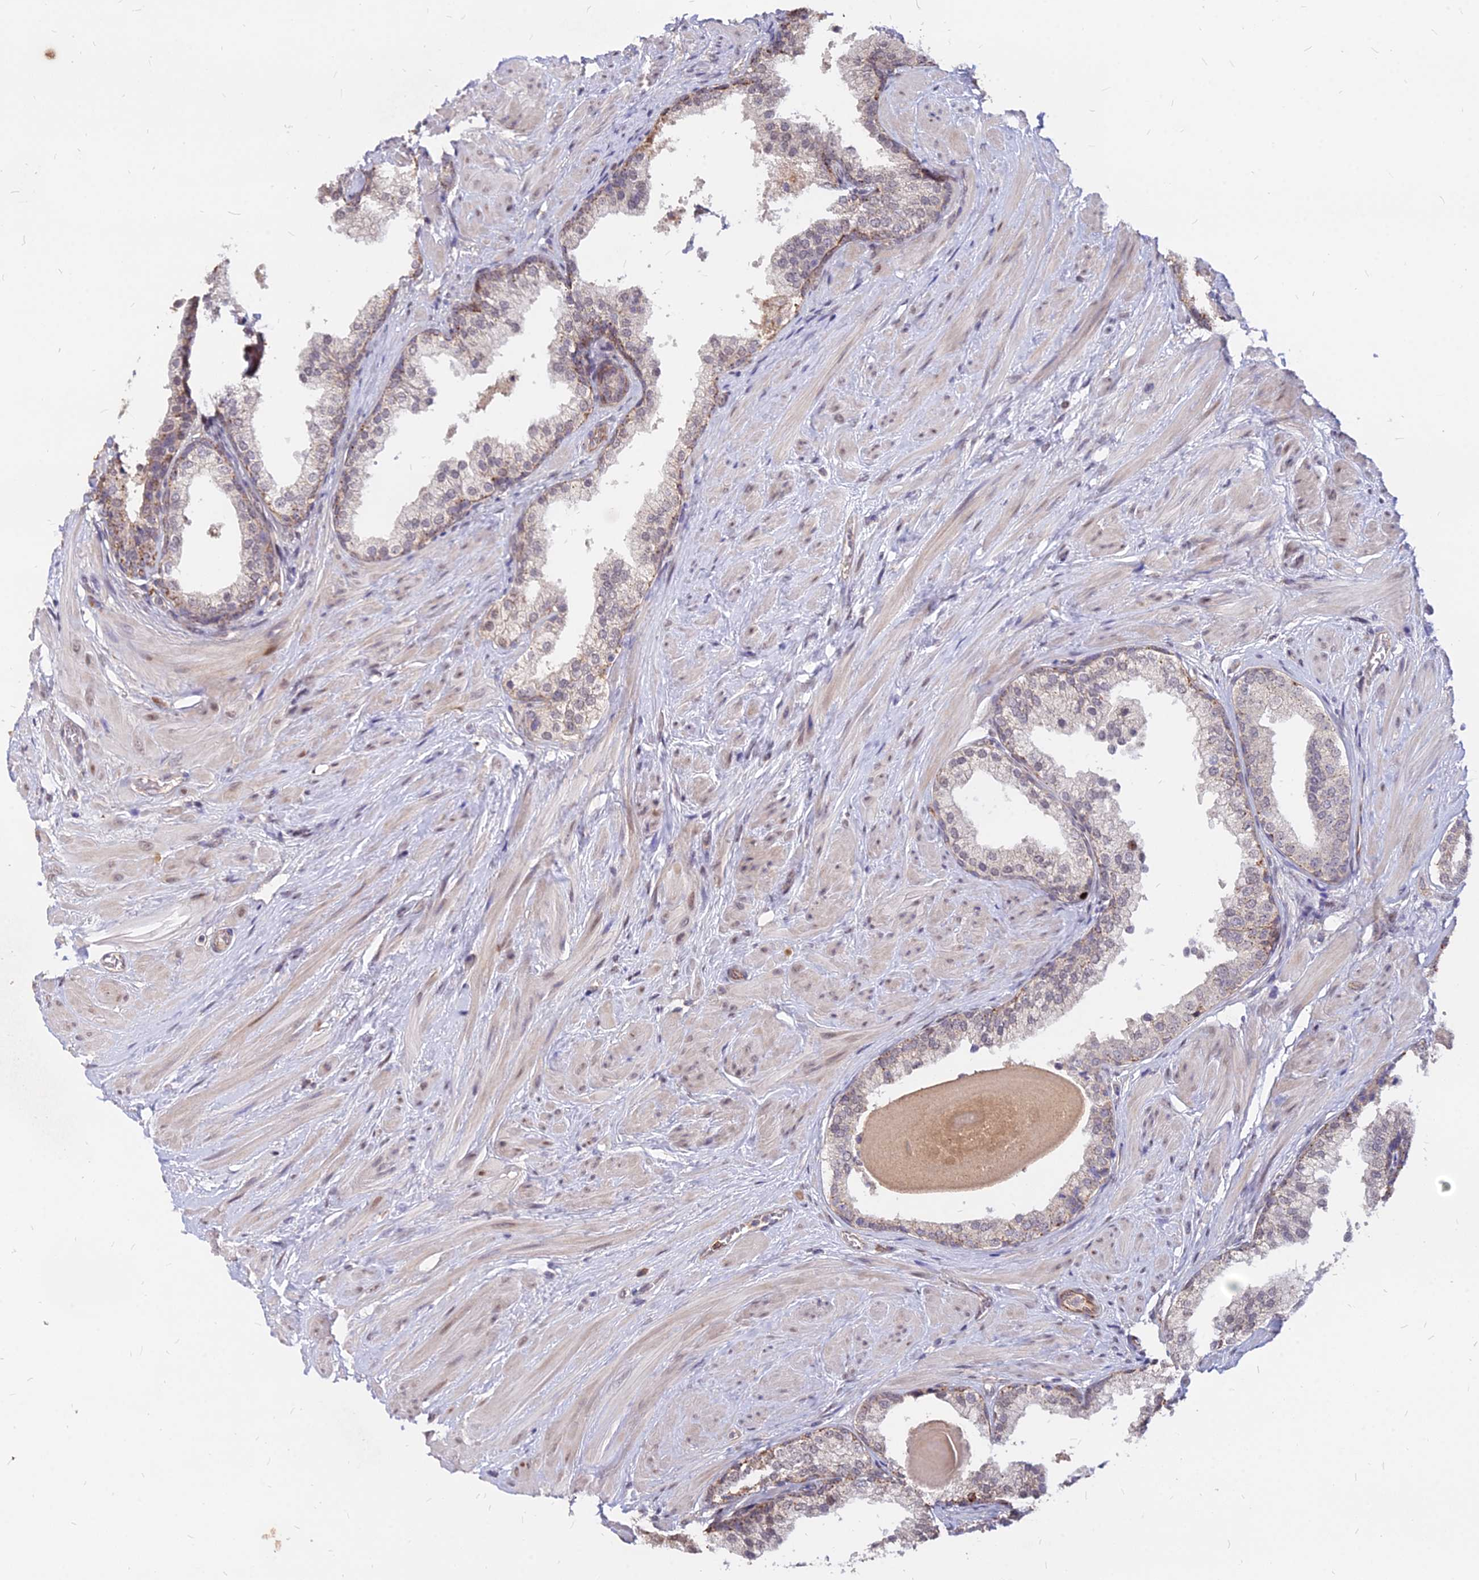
{"staining": {"intensity": "moderate", "quantity": "<25%", "location": "cytoplasmic/membranous"}, "tissue": "prostate", "cell_type": "Glandular cells", "image_type": "normal", "snomed": [{"axis": "morphology", "description": "Normal tissue, NOS"}, {"axis": "topography", "description": "Prostate"}], "caption": "This photomicrograph demonstrates IHC staining of unremarkable human prostate, with low moderate cytoplasmic/membranous positivity in about <25% of glandular cells.", "gene": "C11orf68", "patient": {"sex": "male", "age": 48}}